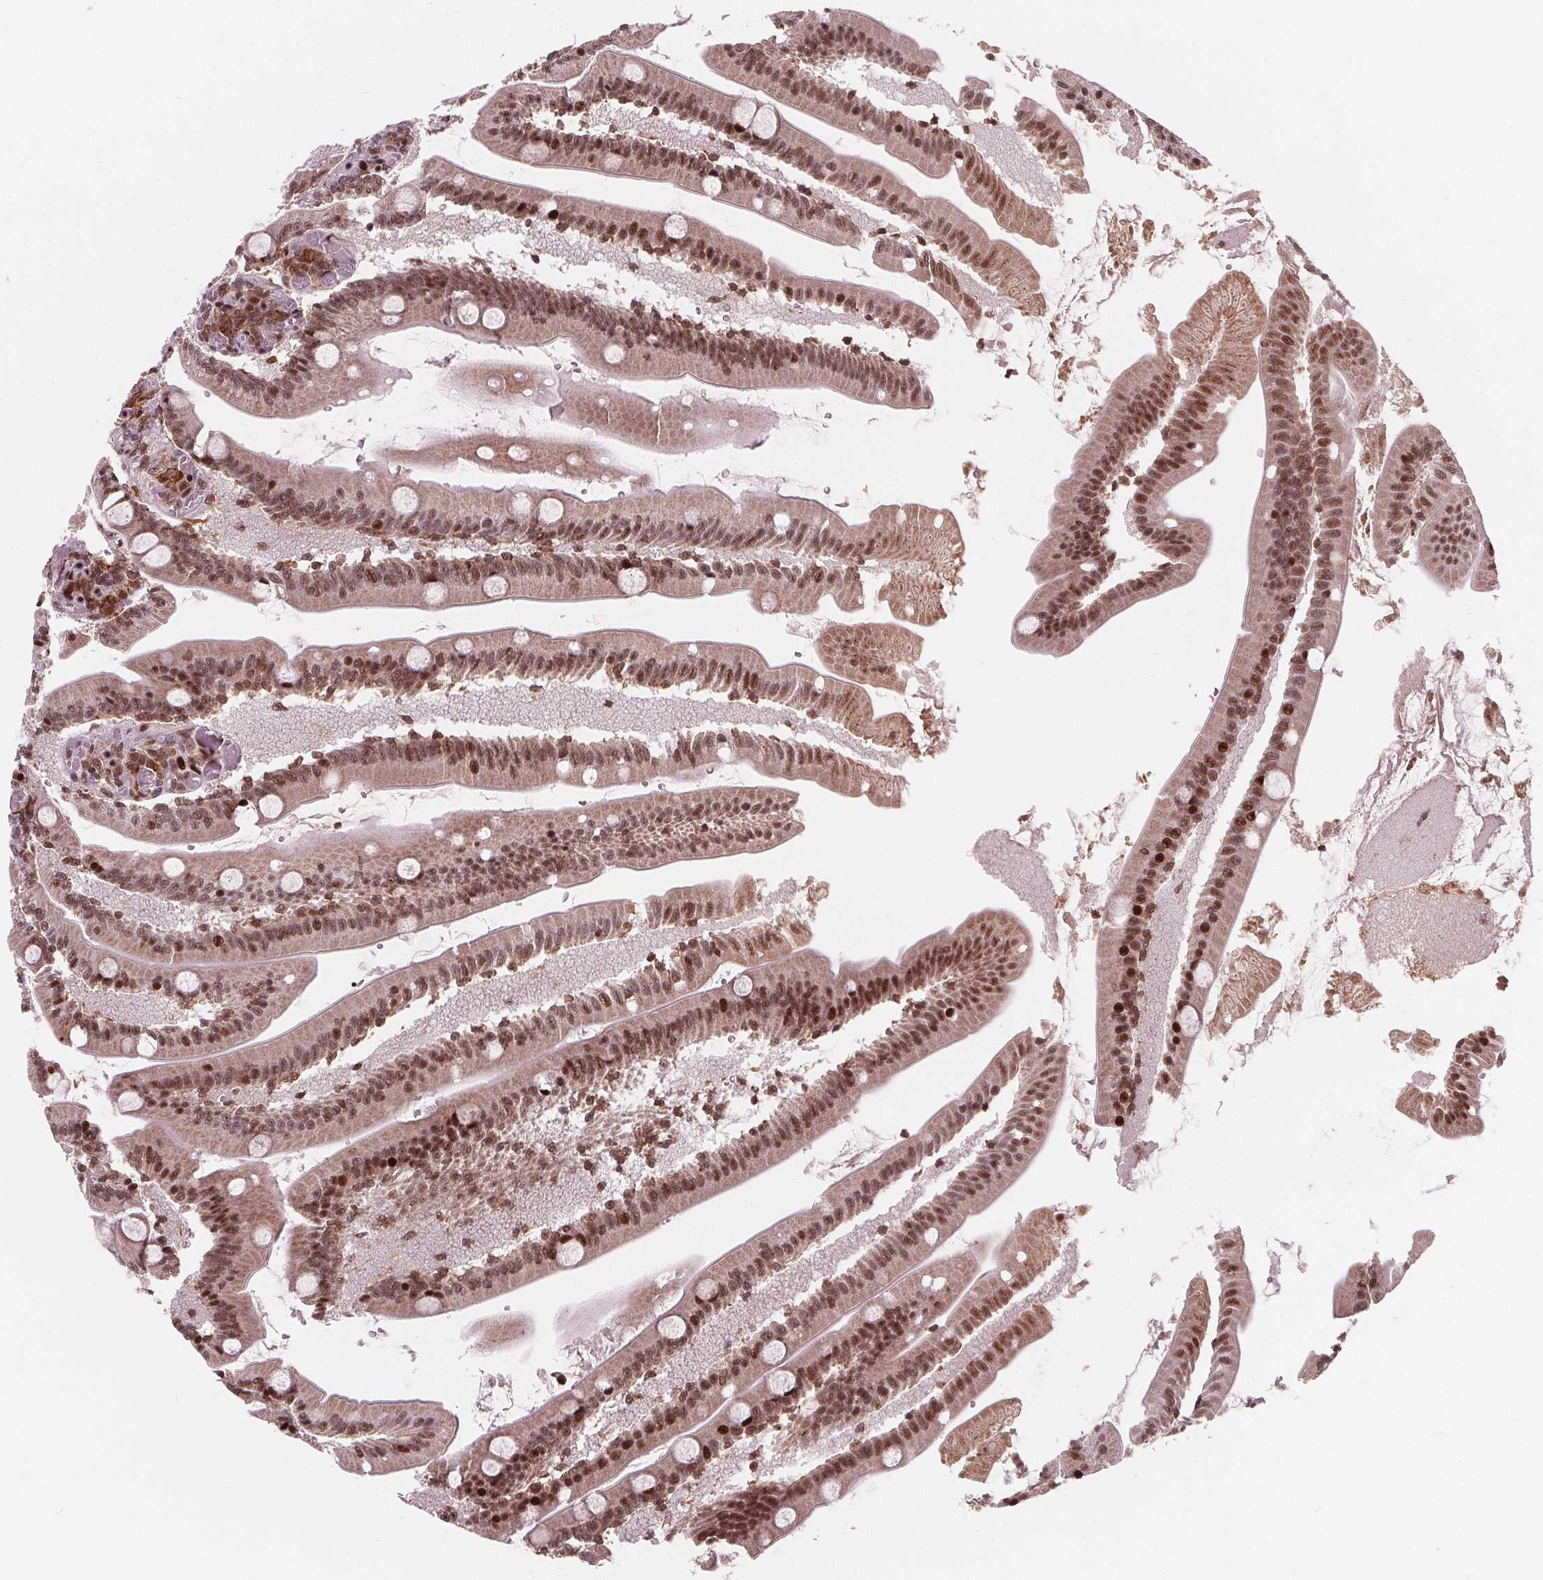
{"staining": {"intensity": "strong", "quantity": ">75%", "location": "nuclear"}, "tissue": "small intestine", "cell_type": "Glandular cells", "image_type": "normal", "snomed": [{"axis": "morphology", "description": "Normal tissue, NOS"}, {"axis": "topography", "description": "Small intestine"}], "caption": "Glandular cells exhibit strong nuclear staining in about >75% of cells in normal small intestine. (DAB (3,3'-diaminobenzidine) = brown stain, brightfield microscopy at high magnification).", "gene": "SNRNP35", "patient": {"sex": "male", "age": 37}}